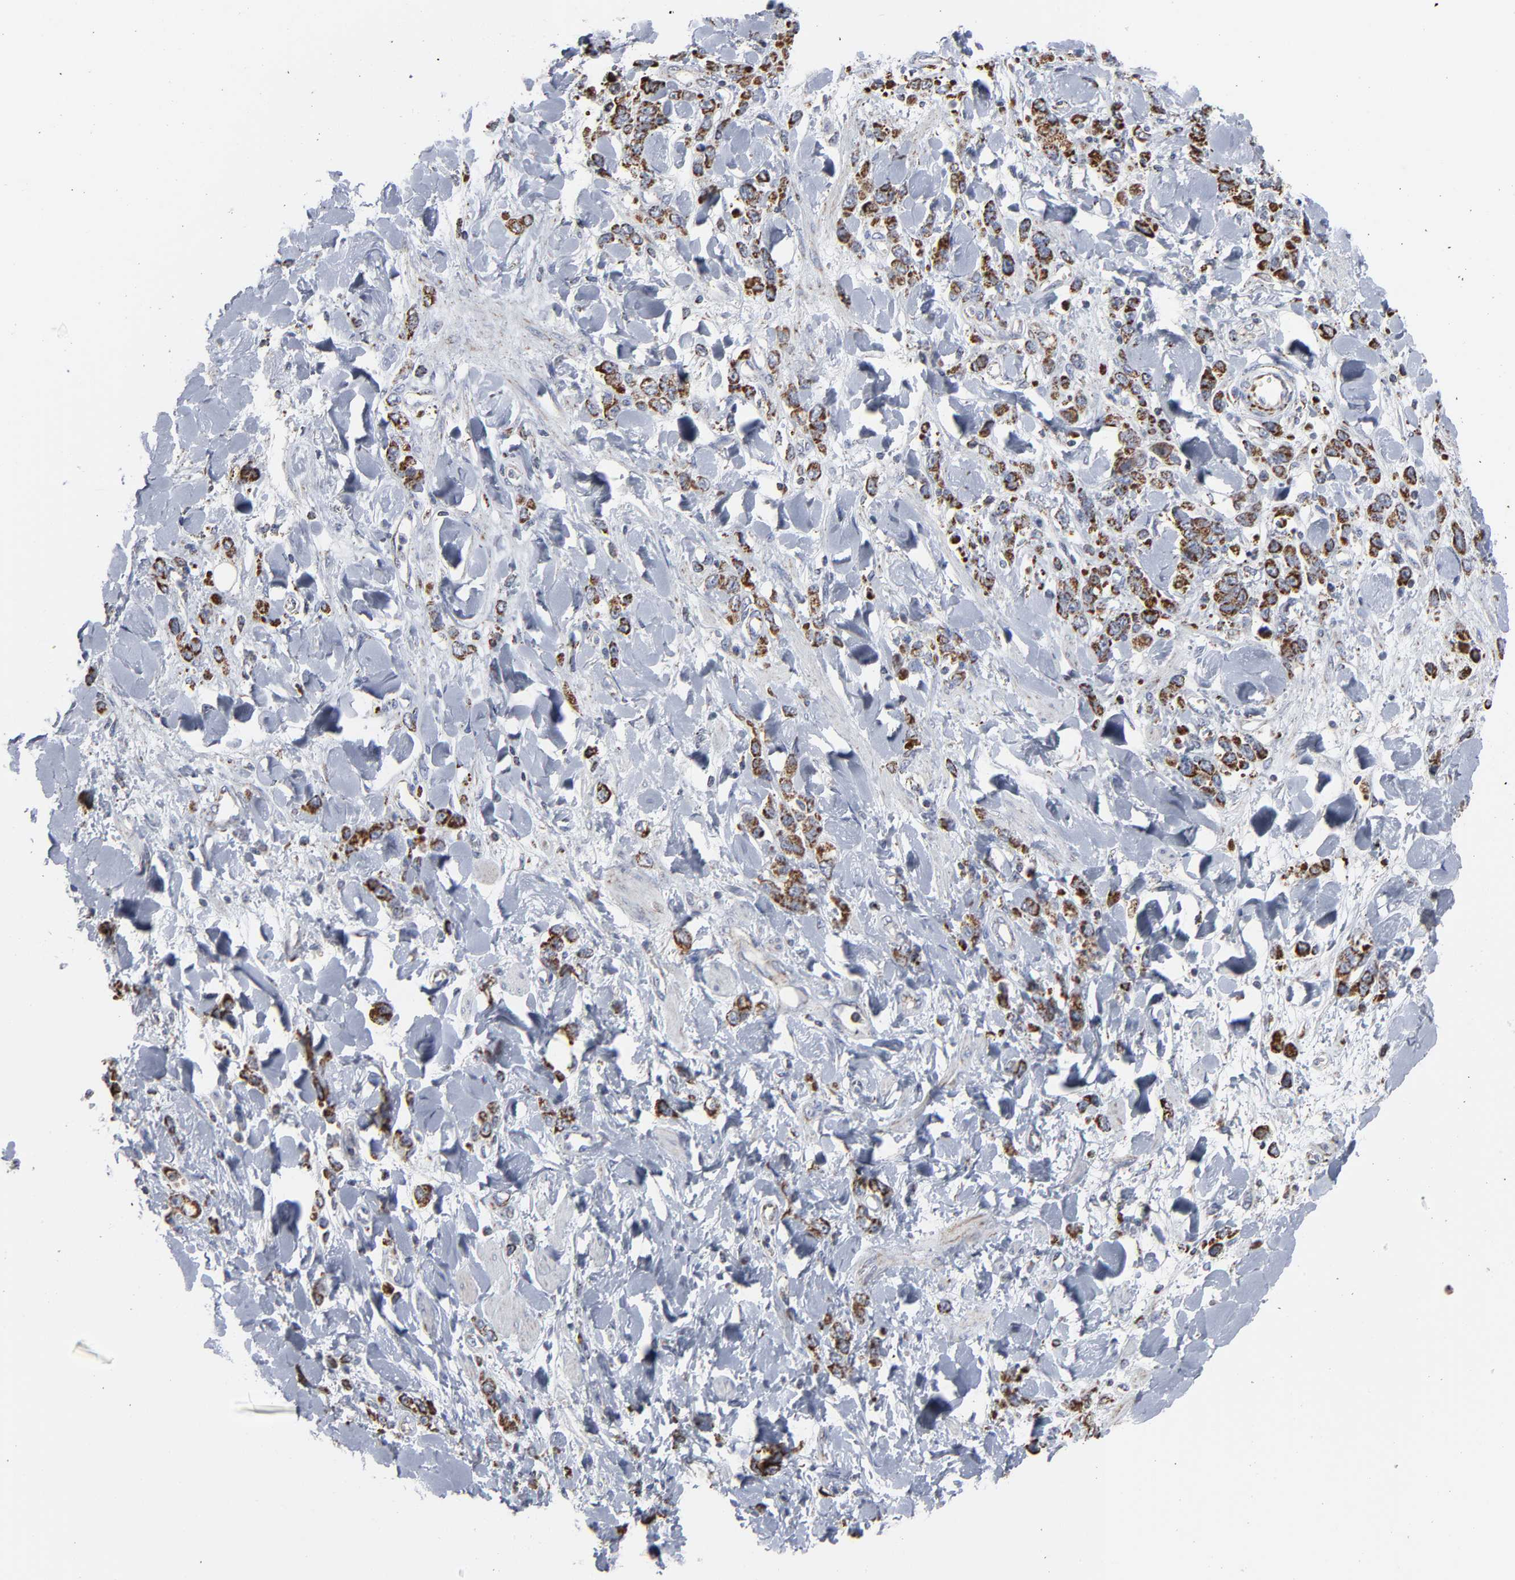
{"staining": {"intensity": "strong", "quantity": ">75%", "location": "cytoplasmic/membranous"}, "tissue": "stomach cancer", "cell_type": "Tumor cells", "image_type": "cancer", "snomed": [{"axis": "morphology", "description": "Normal tissue, NOS"}, {"axis": "morphology", "description": "Adenocarcinoma, NOS"}, {"axis": "topography", "description": "Stomach"}], "caption": "Tumor cells exhibit high levels of strong cytoplasmic/membranous staining in about >75% of cells in adenocarcinoma (stomach).", "gene": "UQCRC1", "patient": {"sex": "male", "age": 82}}